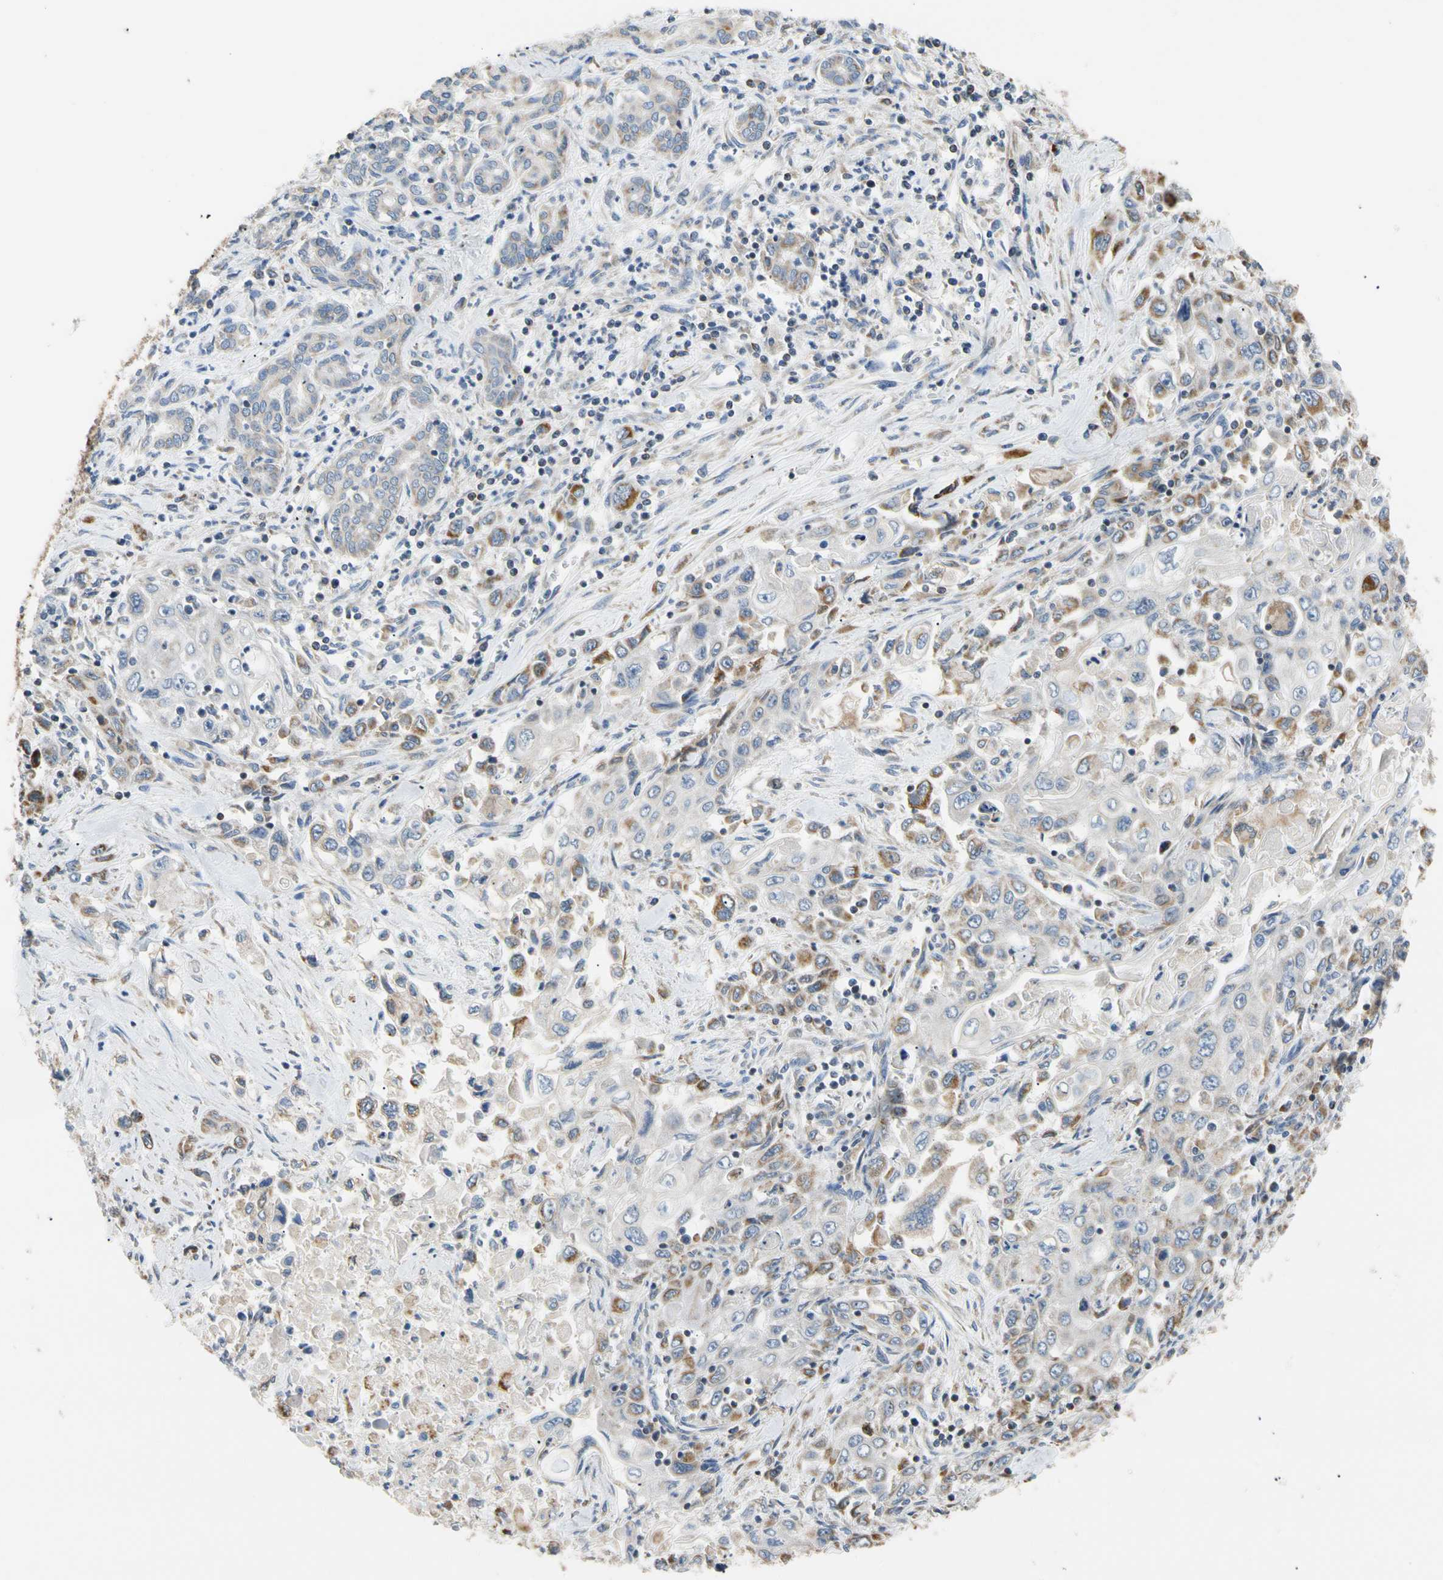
{"staining": {"intensity": "moderate", "quantity": "<25%", "location": "cytoplasmic/membranous"}, "tissue": "pancreatic cancer", "cell_type": "Tumor cells", "image_type": "cancer", "snomed": [{"axis": "morphology", "description": "Adenocarcinoma, NOS"}, {"axis": "topography", "description": "Pancreas"}], "caption": "A photomicrograph of human adenocarcinoma (pancreatic) stained for a protein demonstrates moderate cytoplasmic/membranous brown staining in tumor cells.", "gene": "PLGRKT", "patient": {"sex": "male", "age": 70}}